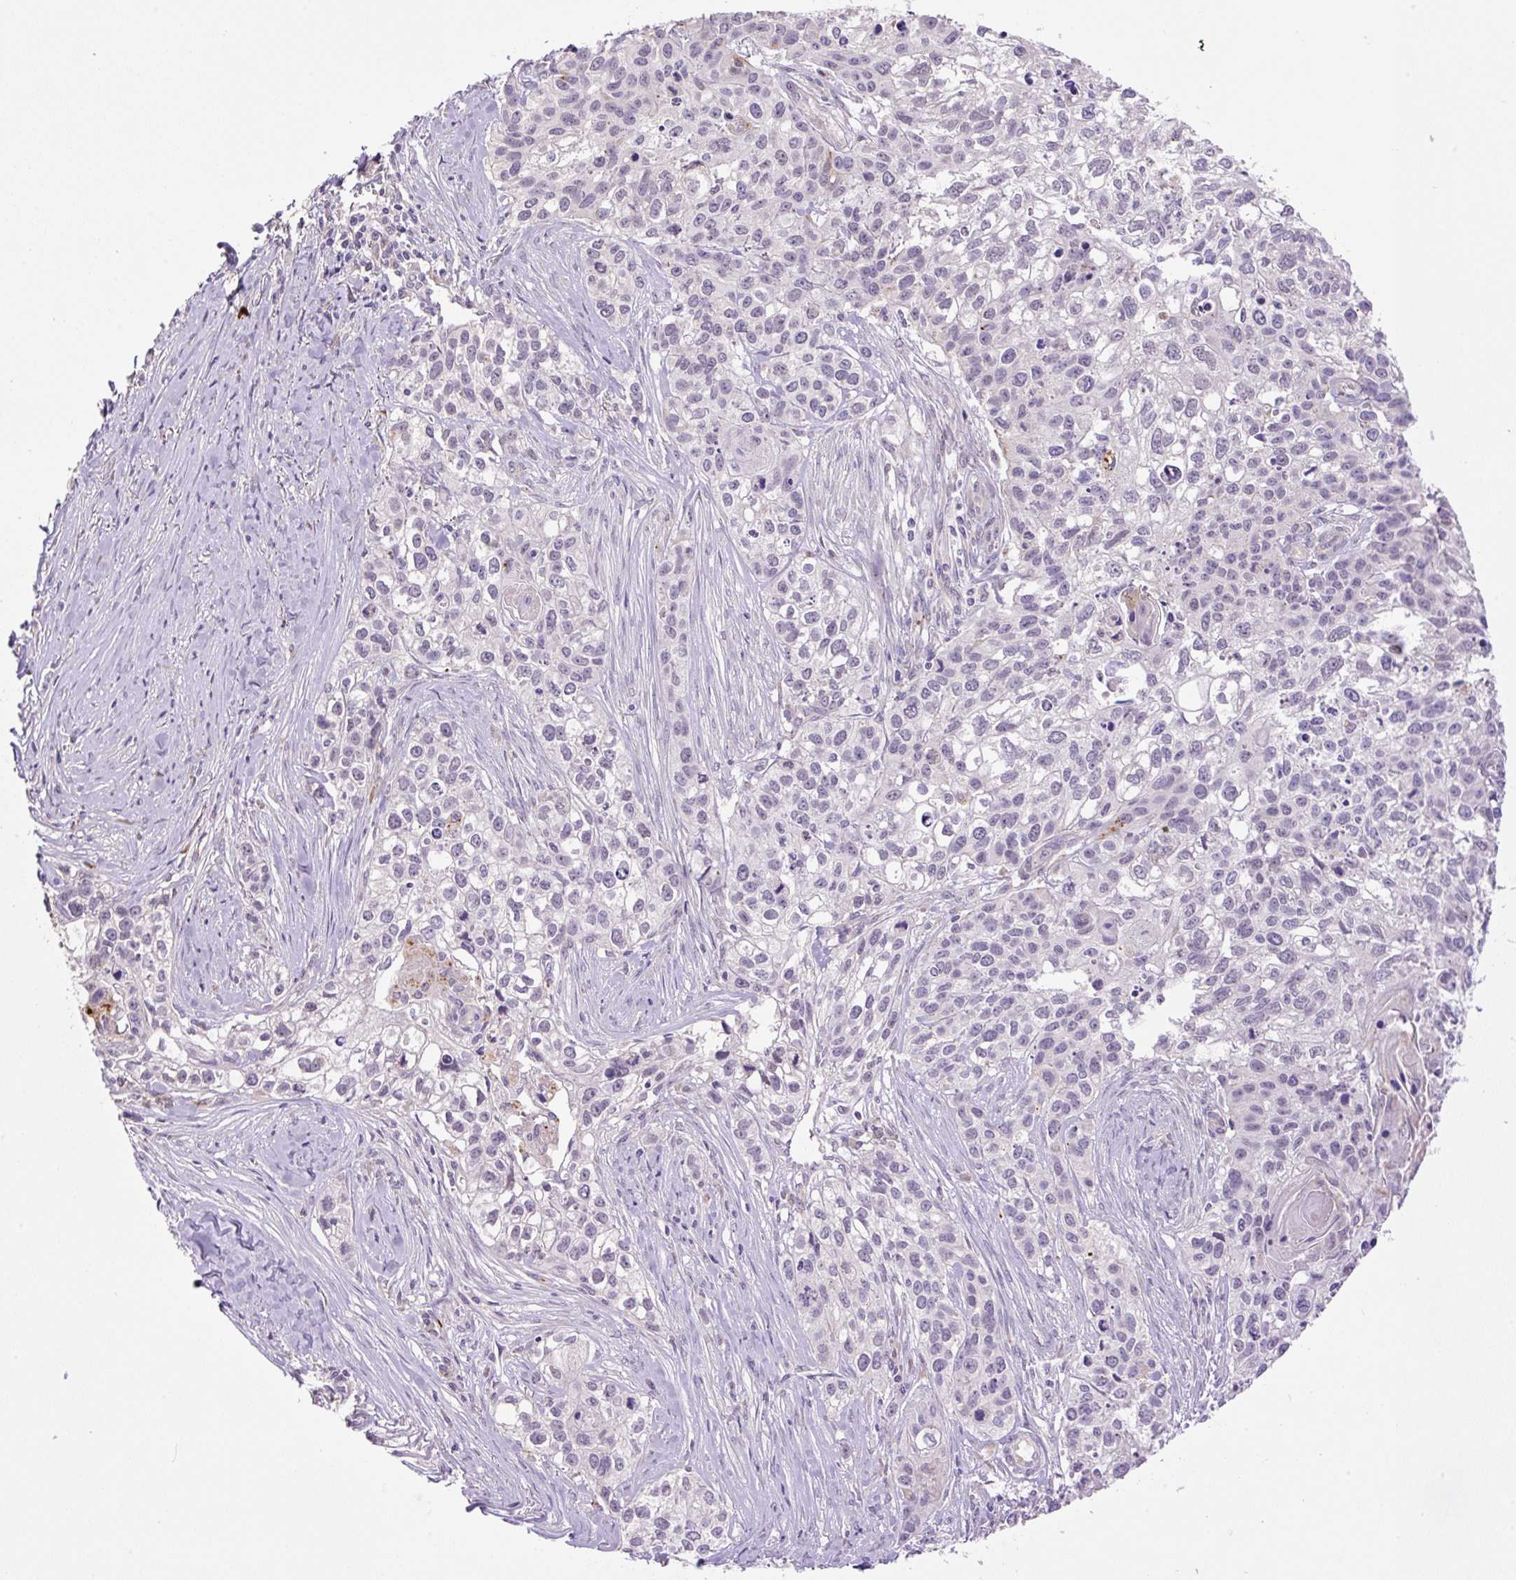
{"staining": {"intensity": "negative", "quantity": "none", "location": "none"}, "tissue": "lung cancer", "cell_type": "Tumor cells", "image_type": "cancer", "snomed": [{"axis": "morphology", "description": "Squamous cell carcinoma, NOS"}, {"axis": "topography", "description": "Lung"}], "caption": "Squamous cell carcinoma (lung) was stained to show a protein in brown. There is no significant expression in tumor cells.", "gene": "HABP4", "patient": {"sex": "male", "age": 74}}